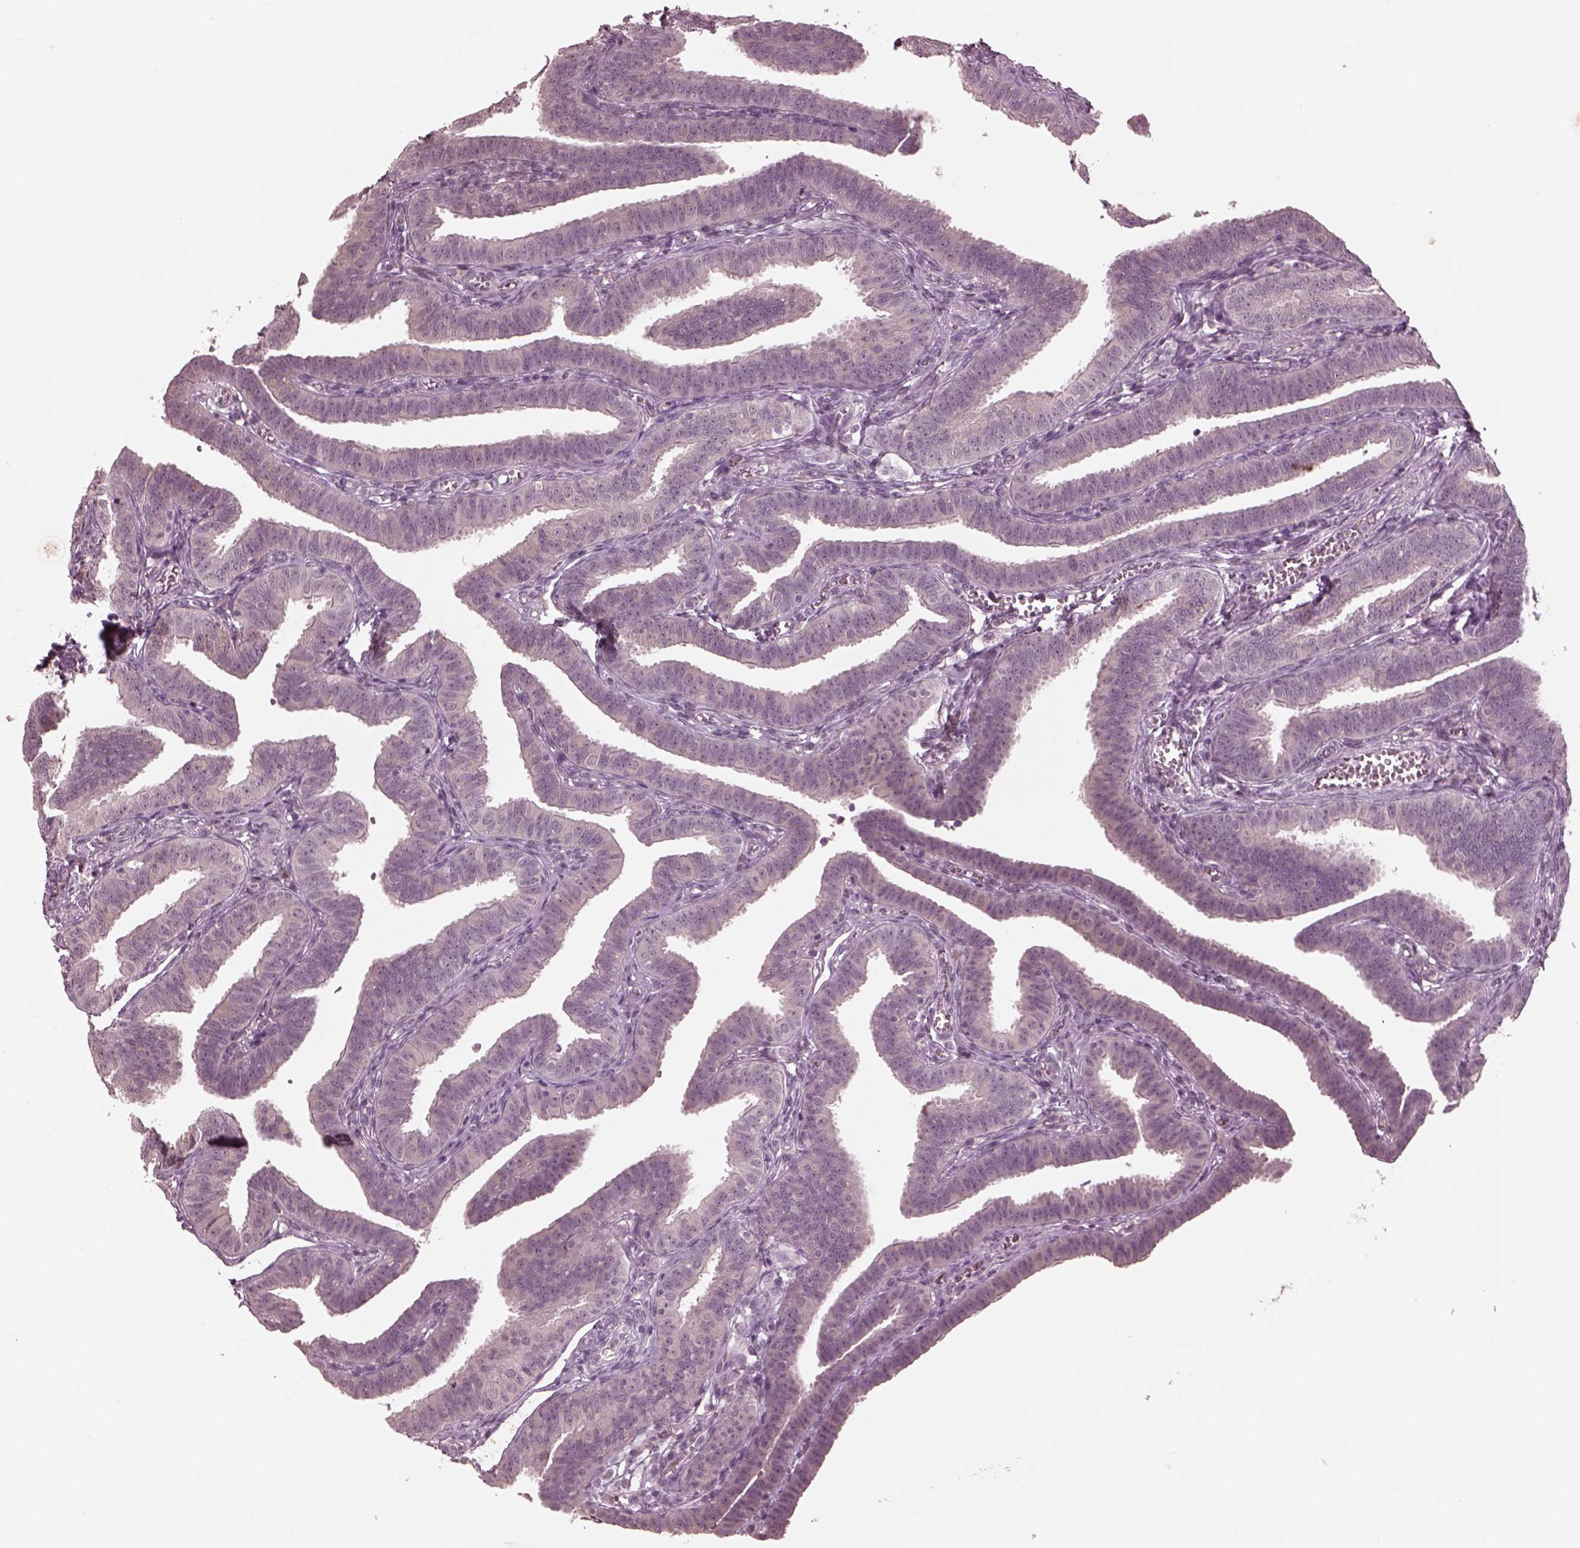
{"staining": {"intensity": "negative", "quantity": "none", "location": "none"}, "tissue": "fallopian tube", "cell_type": "Glandular cells", "image_type": "normal", "snomed": [{"axis": "morphology", "description": "Normal tissue, NOS"}, {"axis": "topography", "description": "Fallopian tube"}], "caption": "This is a histopathology image of immunohistochemistry (IHC) staining of unremarkable fallopian tube, which shows no positivity in glandular cells. The staining is performed using DAB brown chromogen with nuclei counter-stained in using hematoxylin.", "gene": "RGS7", "patient": {"sex": "female", "age": 25}}